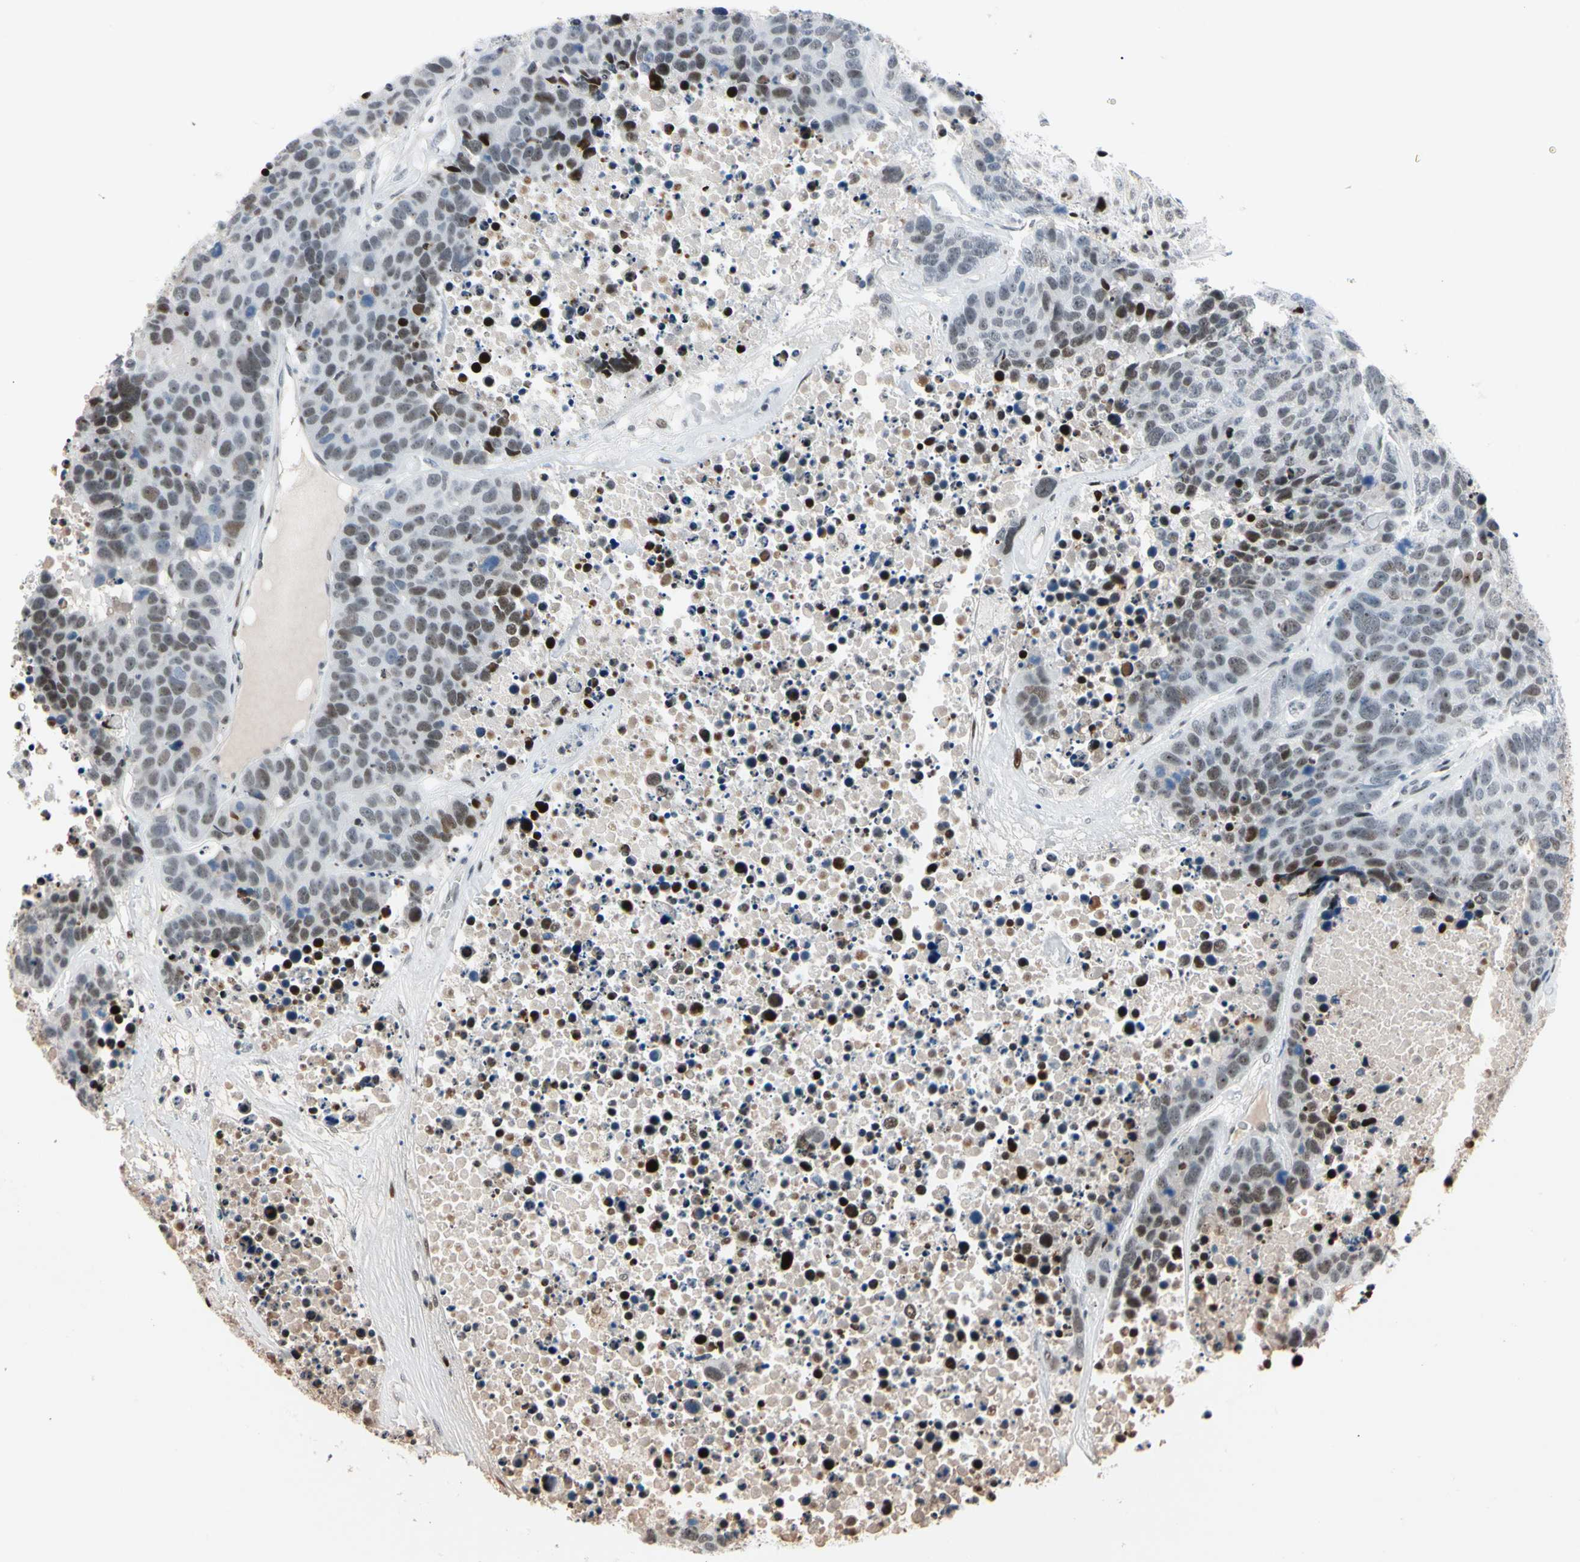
{"staining": {"intensity": "moderate", "quantity": "25%-75%", "location": "nuclear"}, "tissue": "carcinoid", "cell_type": "Tumor cells", "image_type": "cancer", "snomed": [{"axis": "morphology", "description": "Carcinoid, malignant, NOS"}, {"axis": "topography", "description": "Lung"}], "caption": "Protein positivity by immunohistochemistry reveals moderate nuclear expression in approximately 25%-75% of tumor cells in malignant carcinoid. Ihc stains the protein in brown and the nuclei are stained blue.", "gene": "FOXO3", "patient": {"sex": "male", "age": 60}}